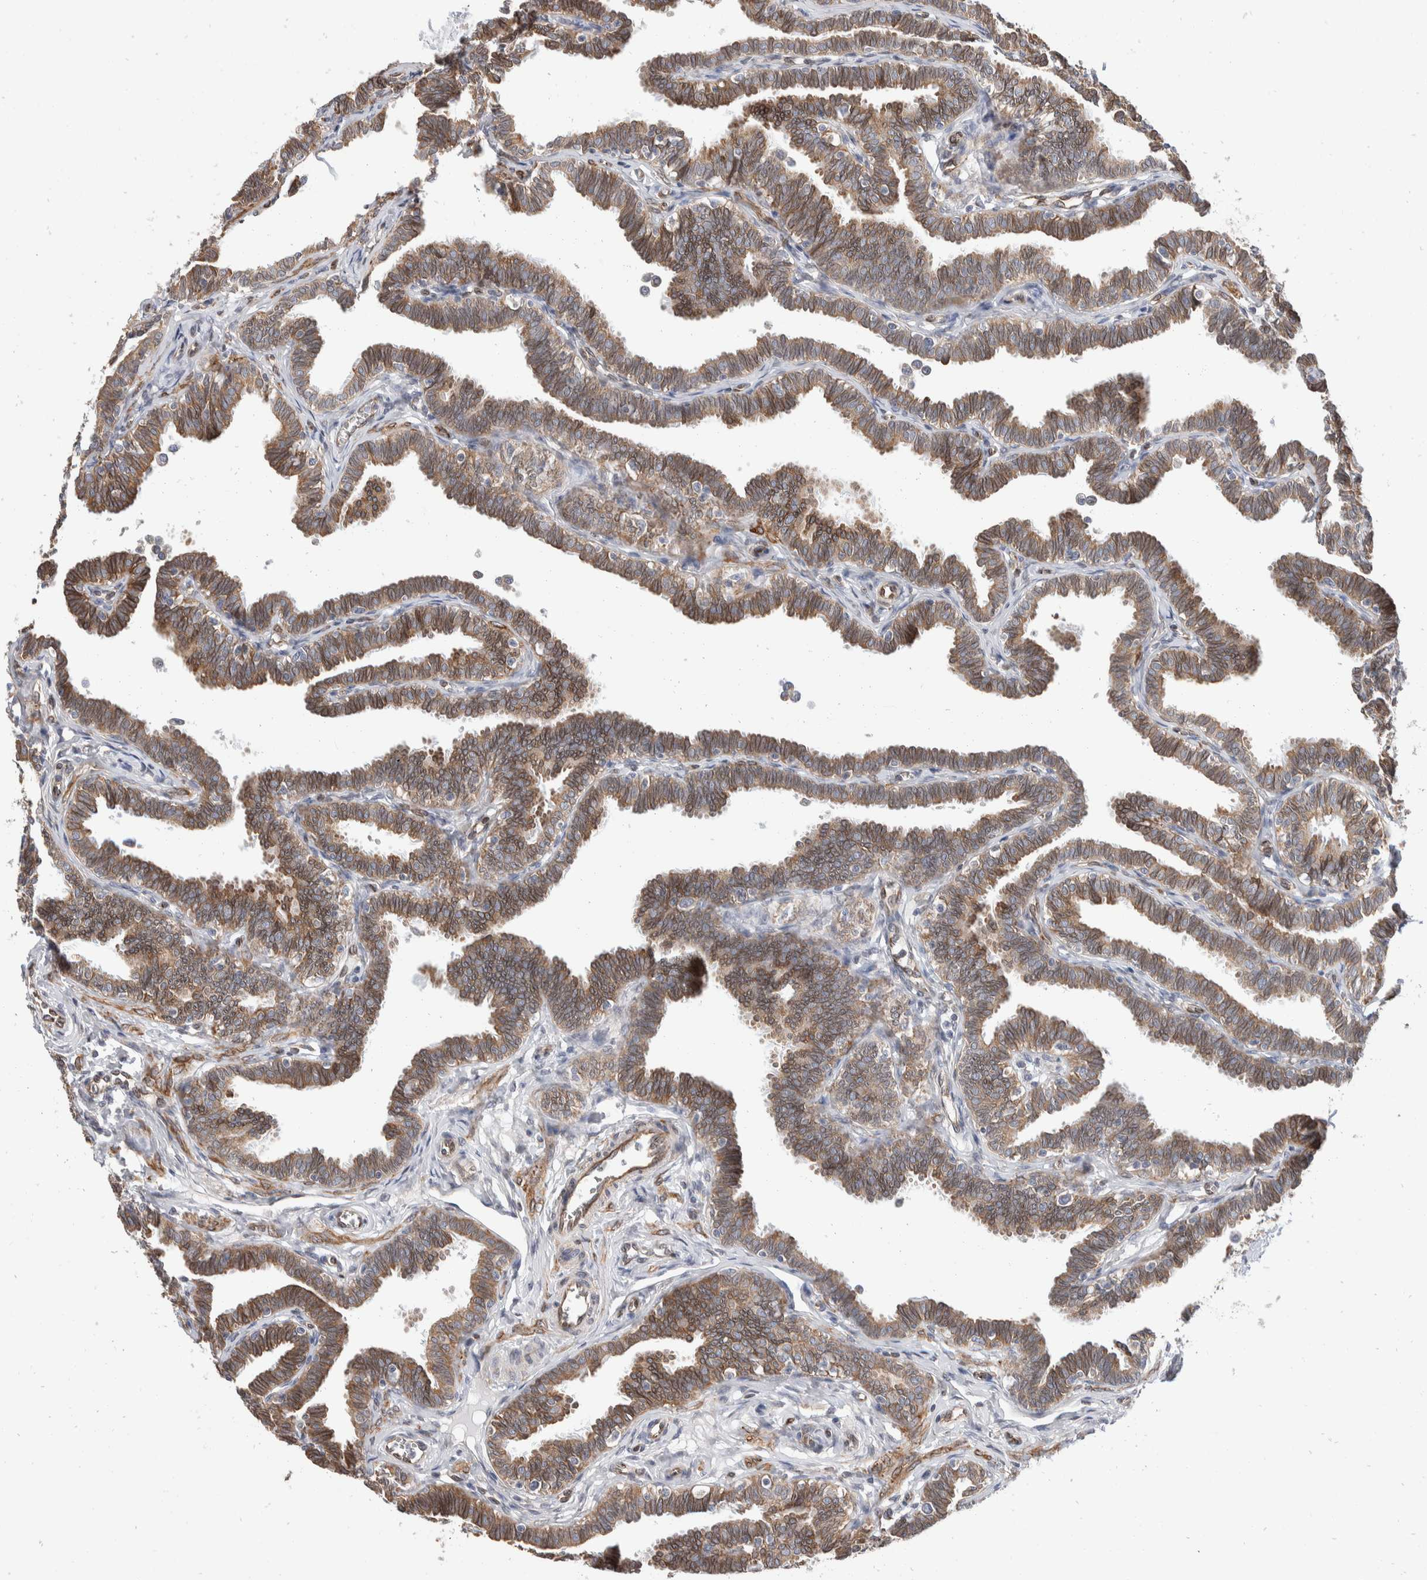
{"staining": {"intensity": "moderate", "quantity": ">75%", "location": "cytoplasmic/membranous"}, "tissue": "fallopian tube", "cell_type": "Glandular cells", "image_type": "normal", "snomed": [{"axis": "morphology", "description": "Normal tissue, NOS"}, {"axis": "topography", "description": "Fallopian tube"}, {"axis": "topography", "description": "Ovary"}], "caption": "Brown immunohistochemical staining in benign human fallopian tube demonstrates moderate cytoplasmic/membranous expression in about >75% of glandular cells. The protein is stained brown, and the nuclei are stained in blue (DAB IHC with brightfield microscopy, high magnification).", "gene": "TMEM245", "patient": {"sex": "female", "age": 23}}